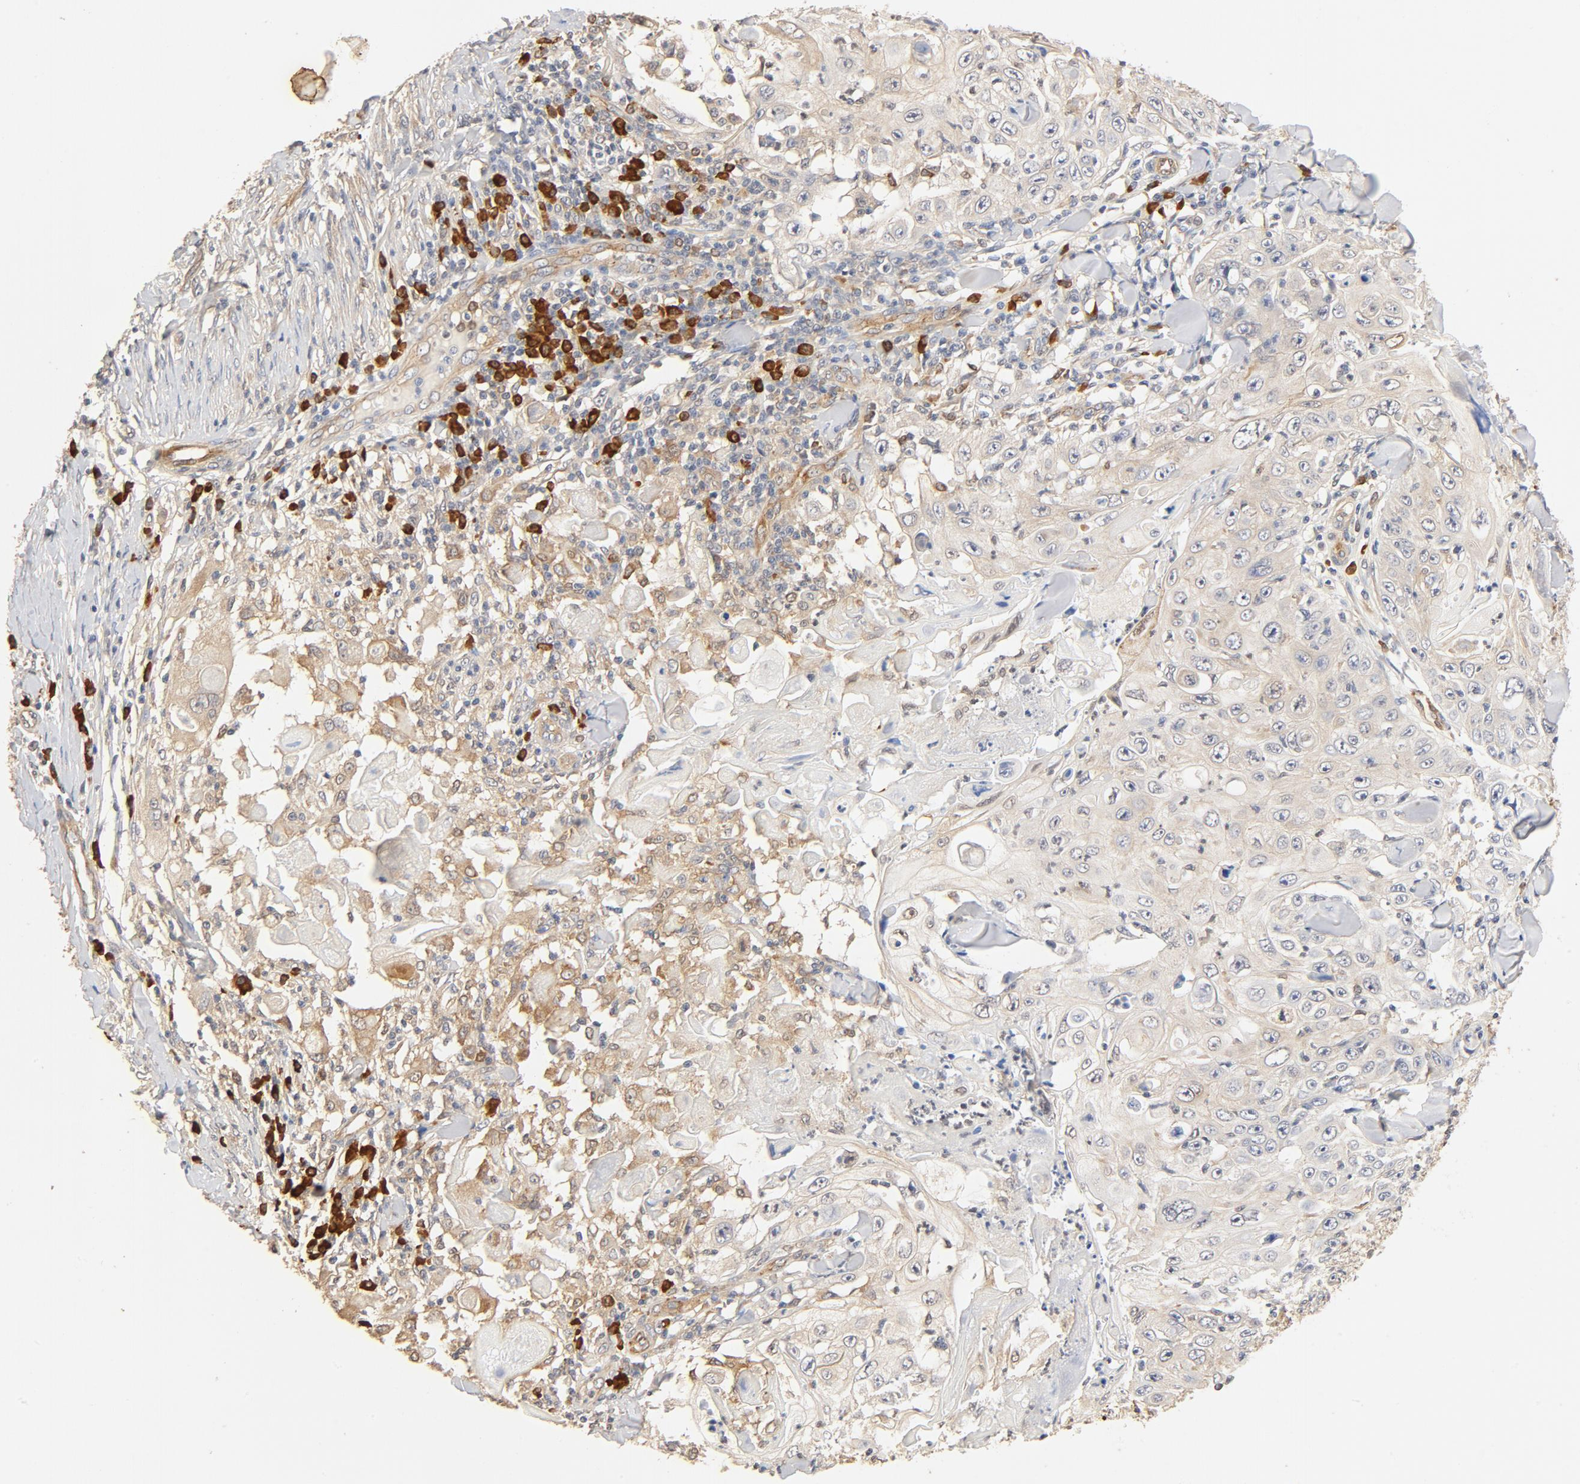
{"staining": {"intensity": "weak", "quantity": ">75%", "location": "cytoplasmic/membranous"}, "tissue": "skin cancer", "cell_type": "Tumor cells", "image_type": "cancer", "snomed": [{"axis": "morphology", "description": "Squamous cell carcinoma, NOS"}, {"axis": "topography", "description": "Skin"}], "caption": "Immunohistochemistry staining of squamous cell carcinoma (skin), which shows low levels of weak cytoplasmic/membranous expression in approximately >75% of tumor cells indicating weak cytoplasmic/membranous protein staining. The staining was performed using DAB (3,3'-diaminobenzidine) (brown) for protein detection and nuclei were counterstained in hematoxylin (blue).", "gene": "UBE2J1", "patient": {"sex": "male", "age": 86}}